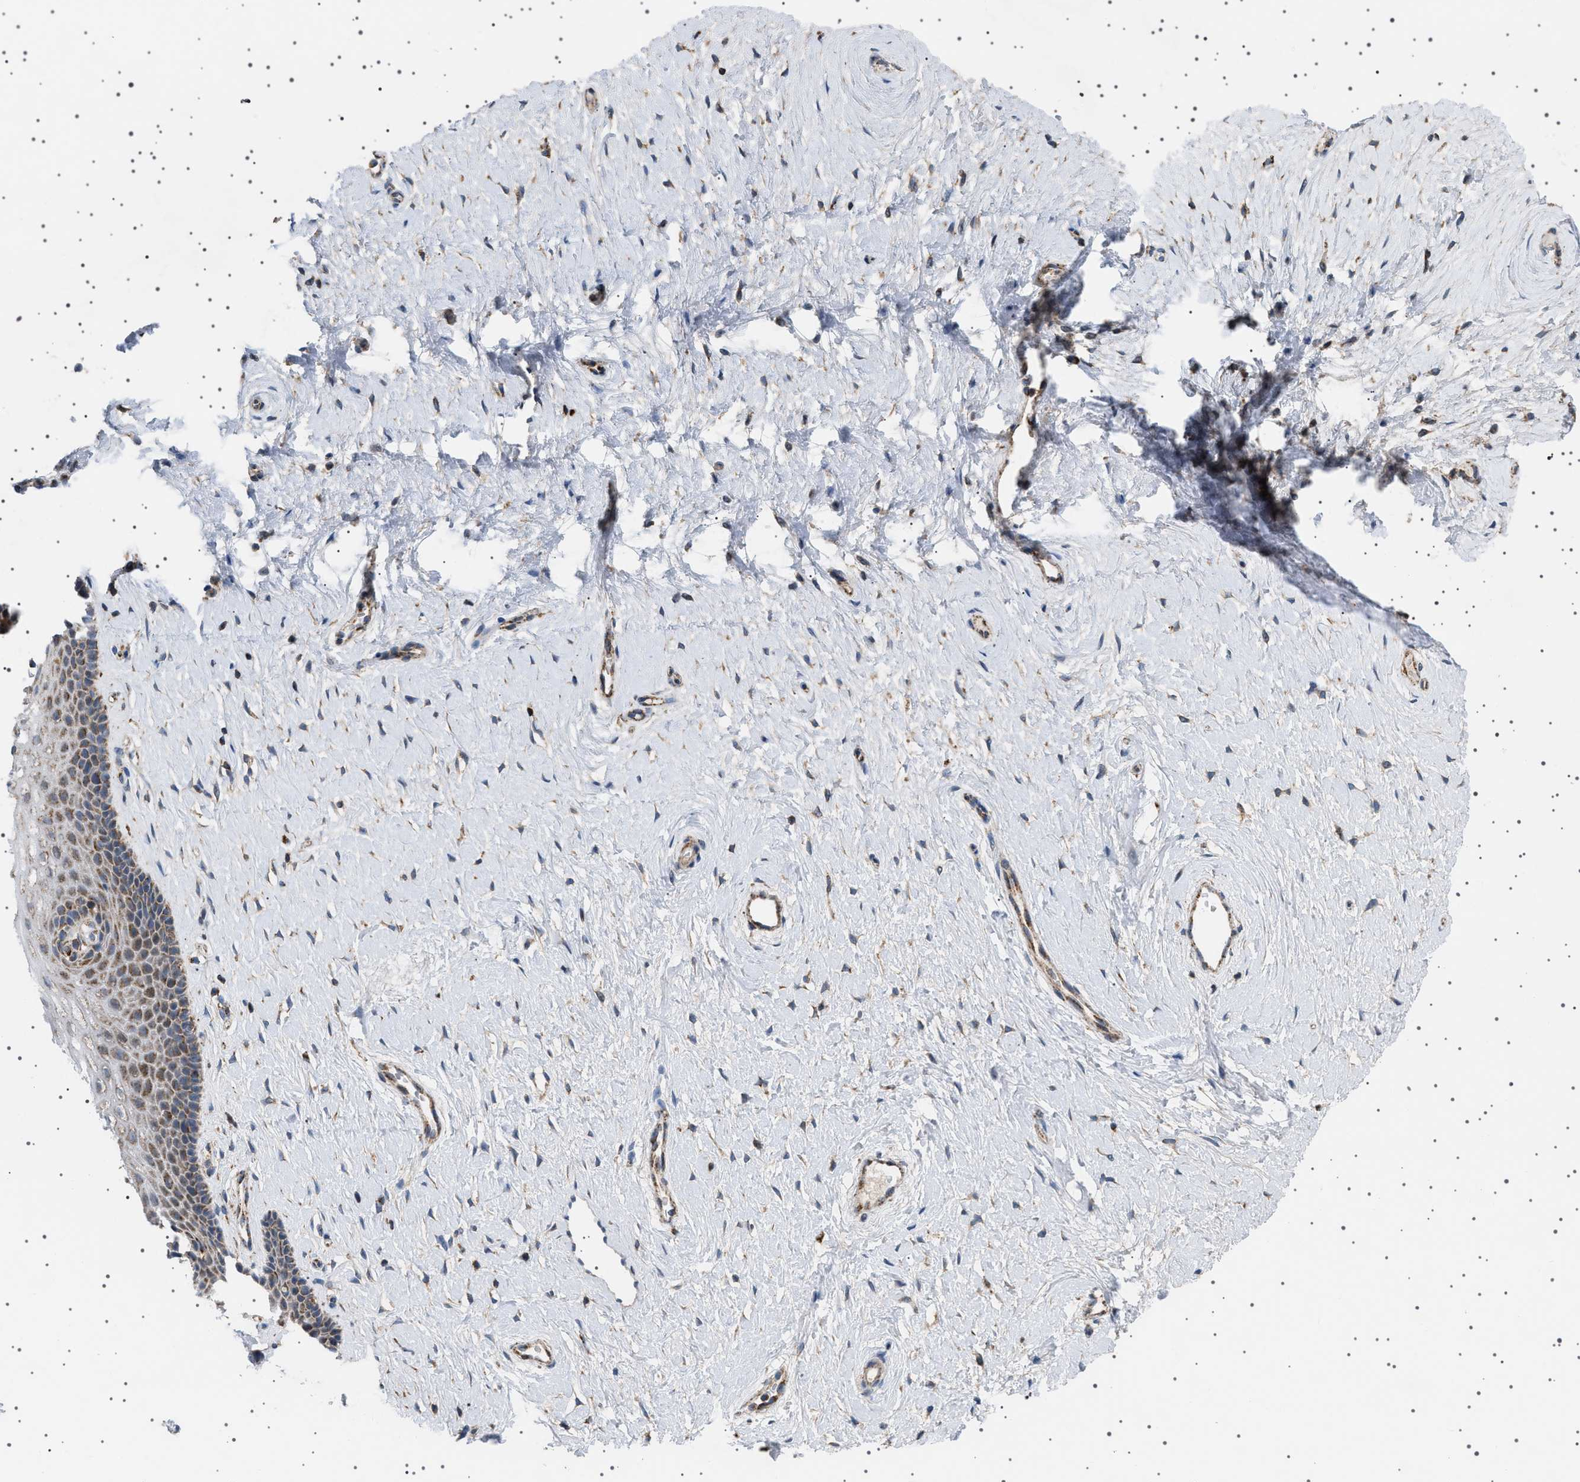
{"staining": {"intensity": "moderate", "quantity": ">75%", "location": "cytoplasmic/membranous"}, "tissue": "cervix", "cell_type": "Squamous epithelial cells", "image_type": "normal", "snomed": [{"axis": "morphology", "description": "Normal tissue, NOS"}, {"axis": "topography", "description": "Cervix"}], "caption": "Brown immunohistochemical staining in normal cervix demonstrates moderate cytoplasmic/membranous positivity in approximately >75% of squamous epithelial cells.", "gene": "UBXN8", "patient": {"sex": "female", "age": 39}}